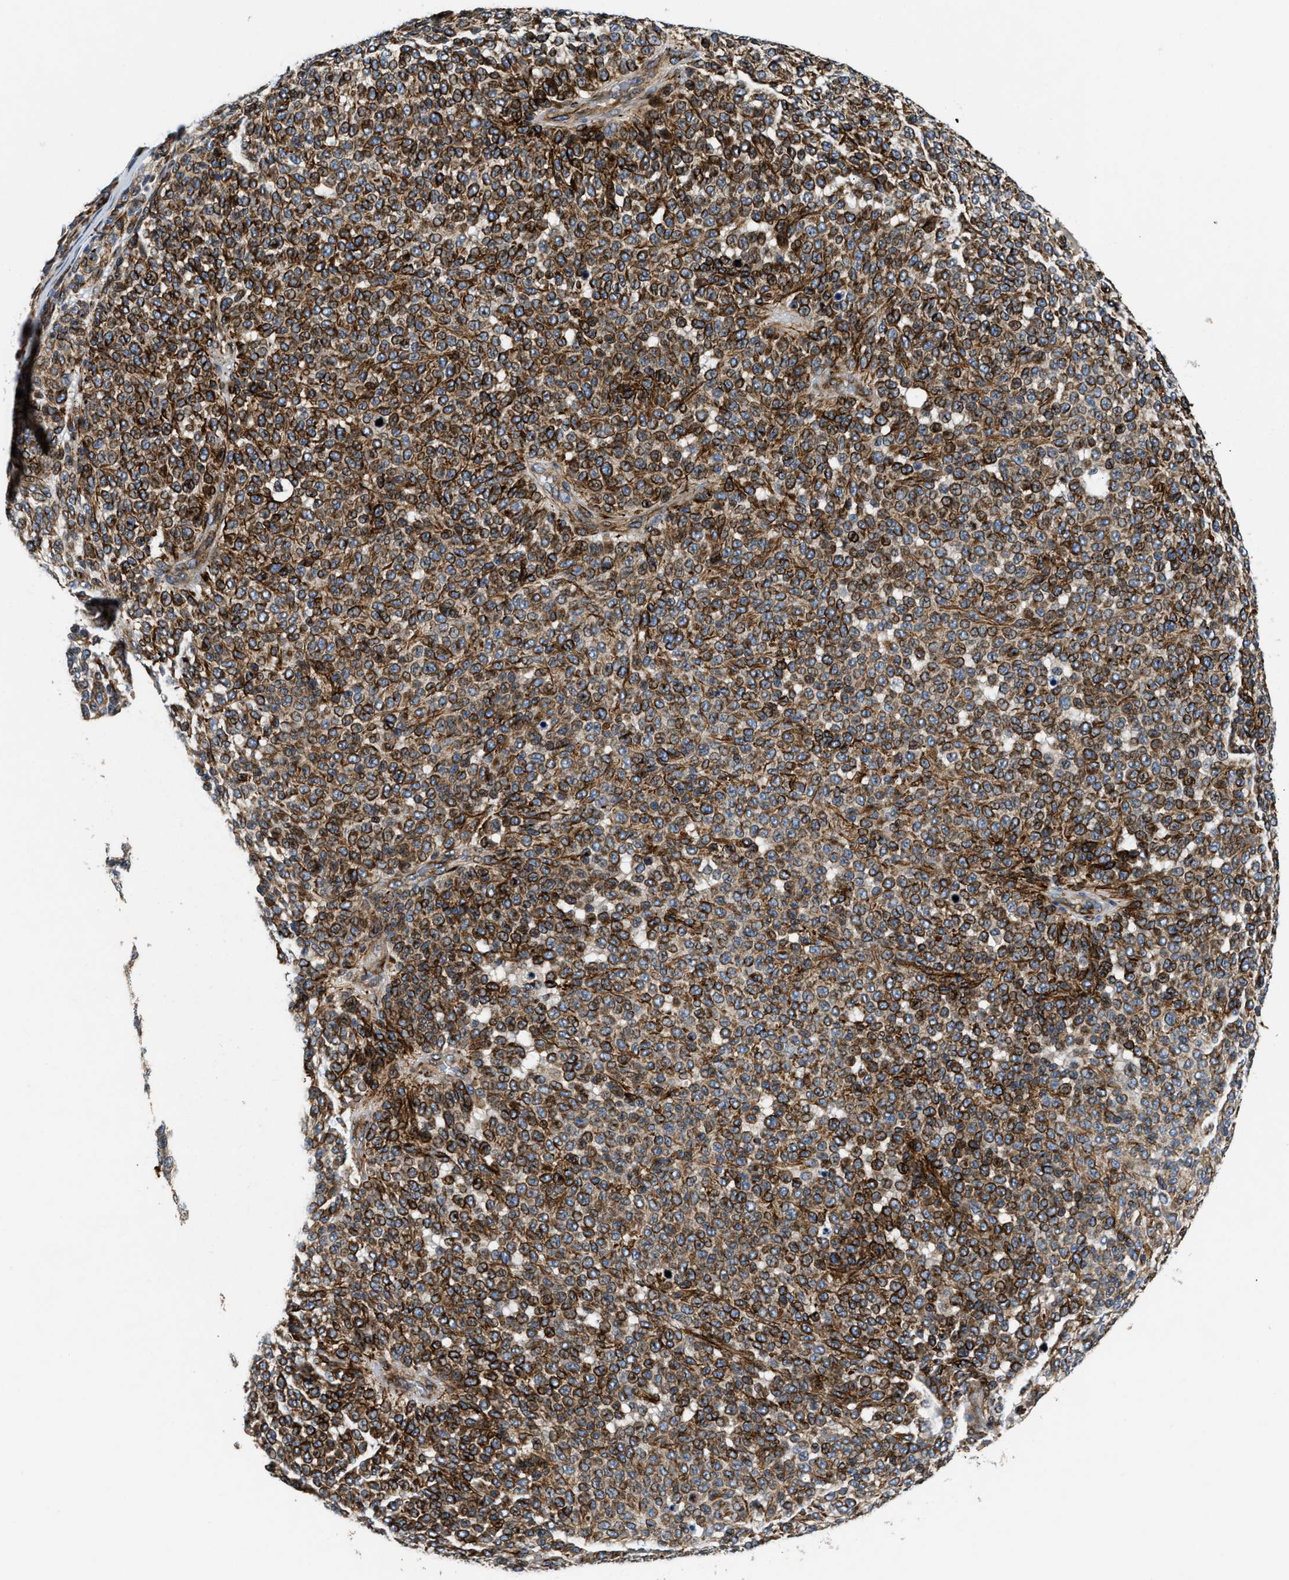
{"staining": {"intensity": "strong", "quantity": "25%-75%", "location": "cytoplasmic/membranous"}, "tissue": "melanoma", "cell_type": "Tumor cells", "image_type": "cancer", "snomed": [{"axis": "morphology", "description": "Malignant melanoma, NOS"}, {"axis": "topography", "description": "Skin"}], "caption": "Protein staining of malignant melanoma tissue demonstrates strong cytoplasmic/membranous staining in approximately 25%-75% of tumor cells.", "gene": "IL17RC", "patient": {"sex": "male", "age": 59}}